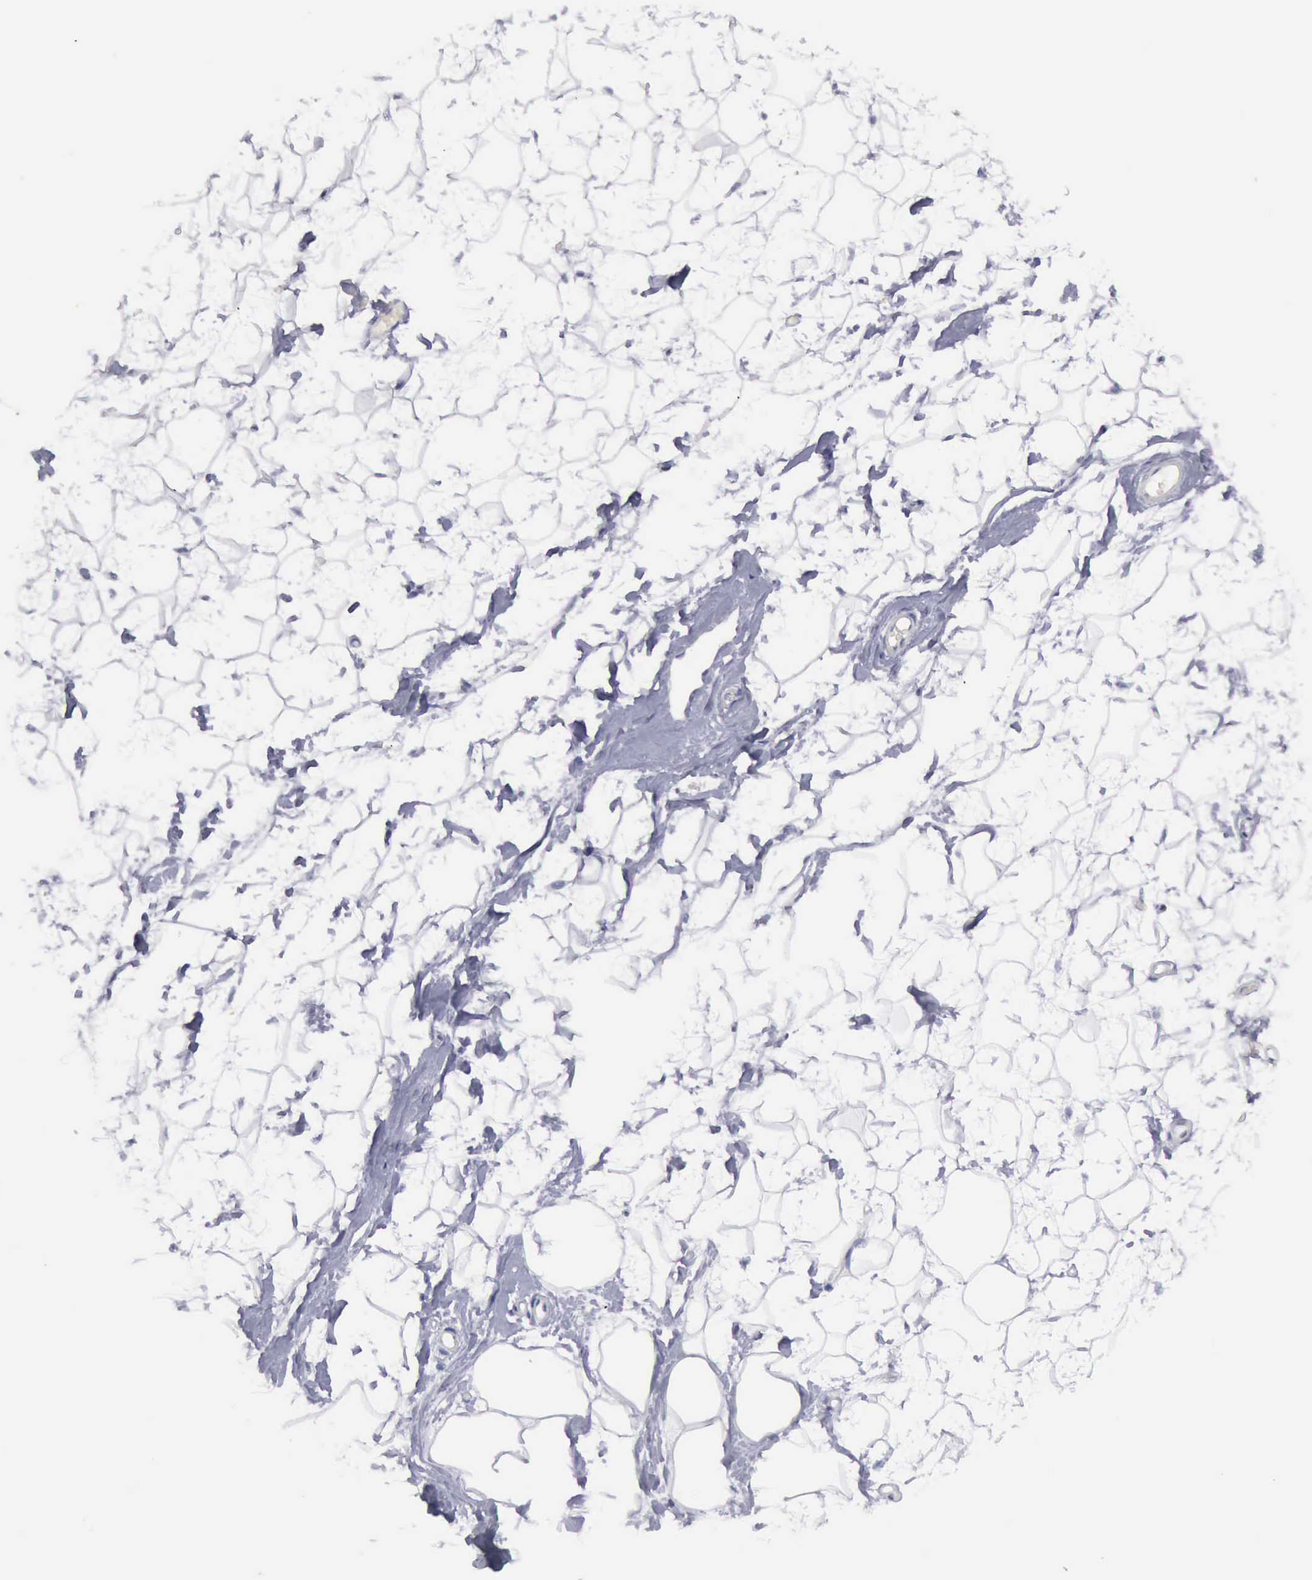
{"staining": {"intensity": "negative", "quantity": "none", "location": "none"}, "tissue": "adipose tissue", "cell_type": "Adipocytes", "image_type": "normal", "snomed": [{"axis": "morphology", "description": "Normal tissue, NOS"}, {"axis": "topography", "description": "Breast"}], "caption": "Immunohistochemical staining of normal human adipose tissue demonstrates no significant expression in adipocytes.", "gene": "CYP19A1", "patient": {"sex": "female", "age": 44}}